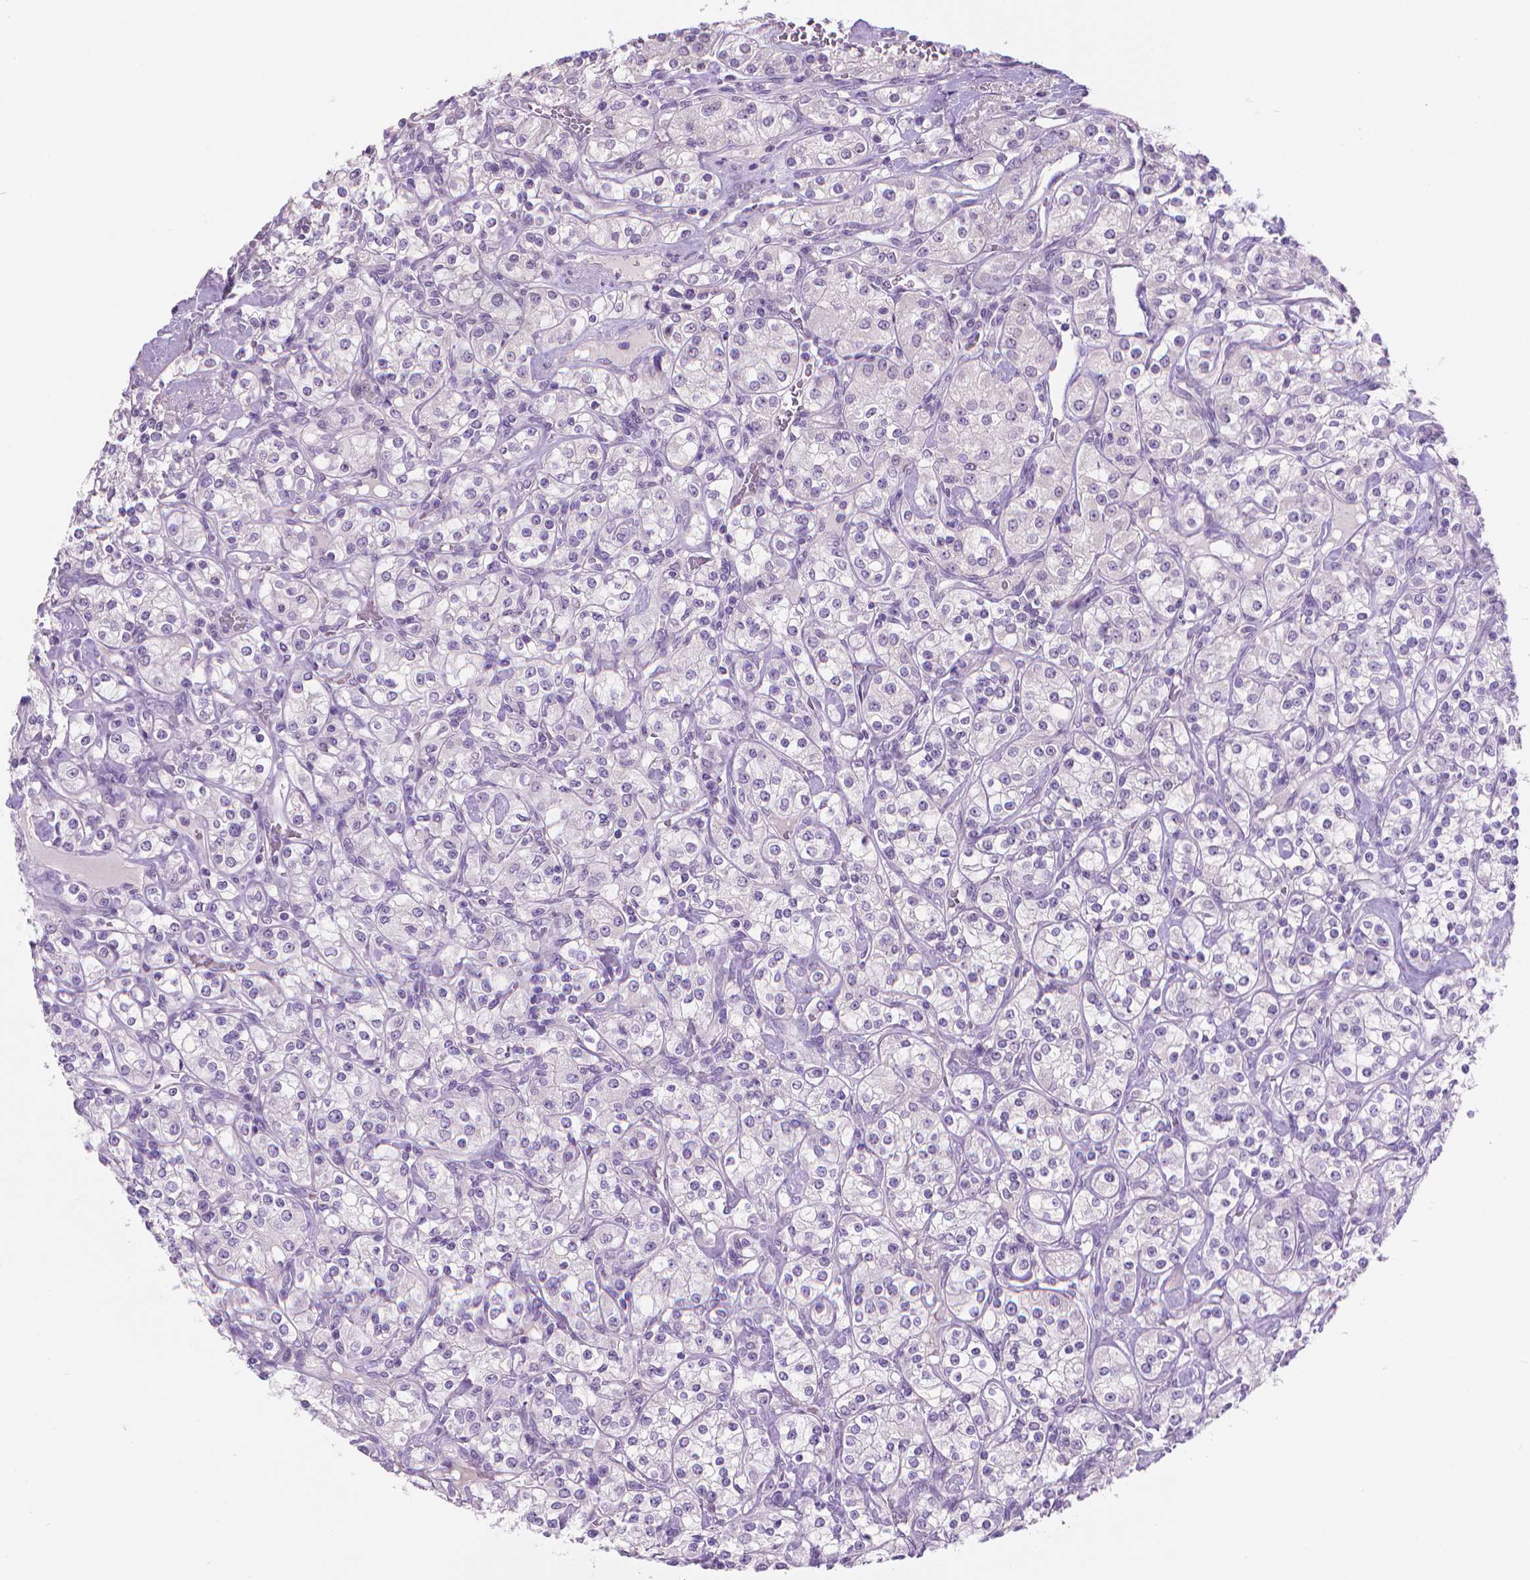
{"staining": {"intensity": "negative", "quantity": "none", "location": "none"}, "tissue": "renal cancer", "cell_type": "Tumor cells", "image_type": "cancer", "snomed": [{"axis": "morphology", "description": "Adenocarcinoma, NOS"}, {"axis": "topography", "description": "Kidney"}], "caption": "Photomicrograph shows no protein positivity in tumor cells of adenocarcinoma (renal) tissue. (DAB IHC, high magnification).", "gene": "TNNI2", "patient": {"sex": "male", "age": 77}}